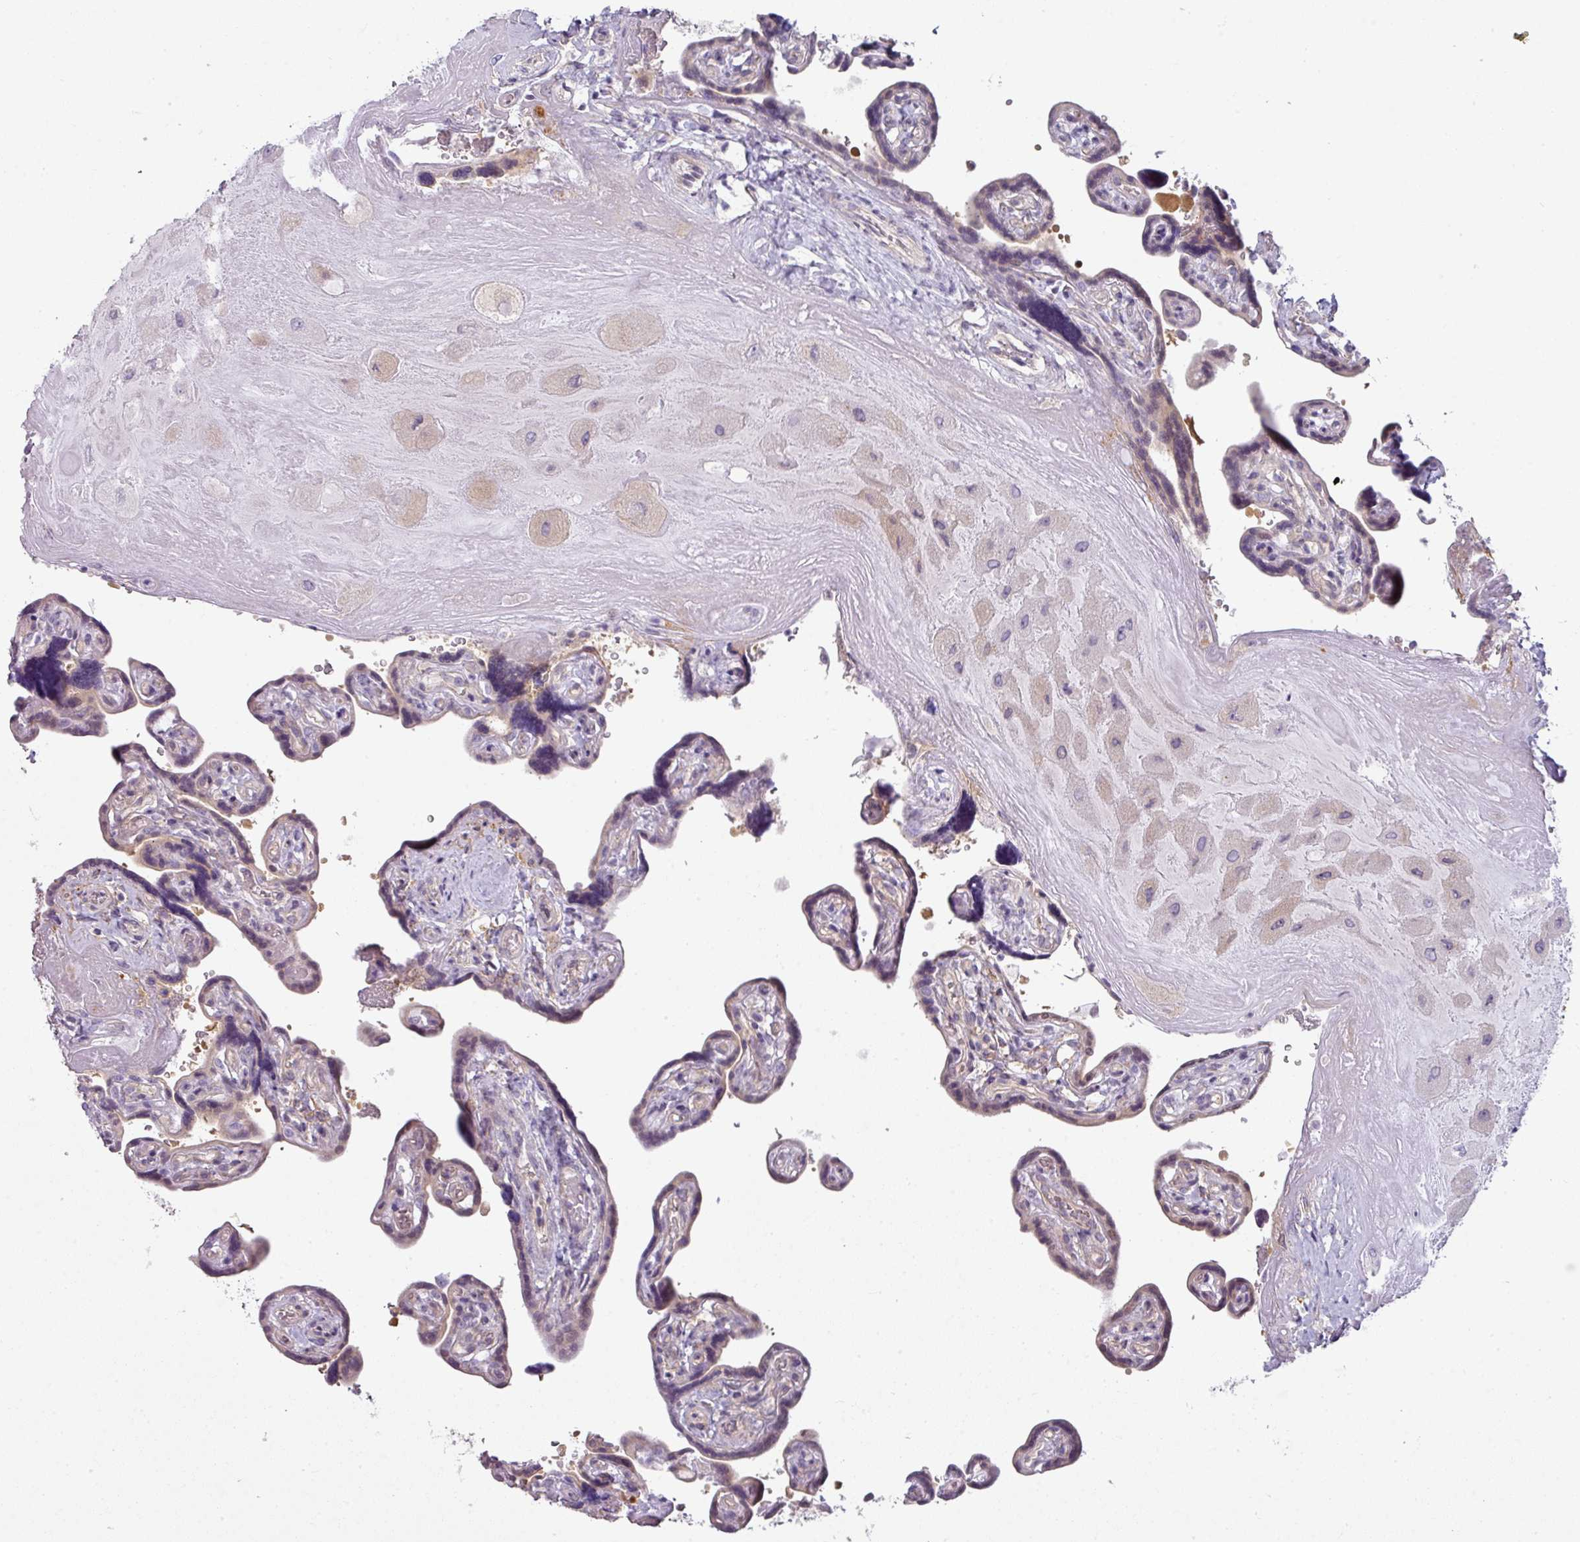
{"staining": {"intensity": "negative", "quantity": "none", "location": "none"}, "tissue": "placenta", "cell_type": "Decidual cells", "image_type": "normal", "snomed": [{"axis": "morphology", "description": "Normal tissue, NOS"}, {"axis": "topography", "description": "Placenta"}], "caption": "IHC of benign human placenta reveals no staining in decidual cells.", "gene": "STAT5A", "patient": {"sex": "female", "age": 32}}